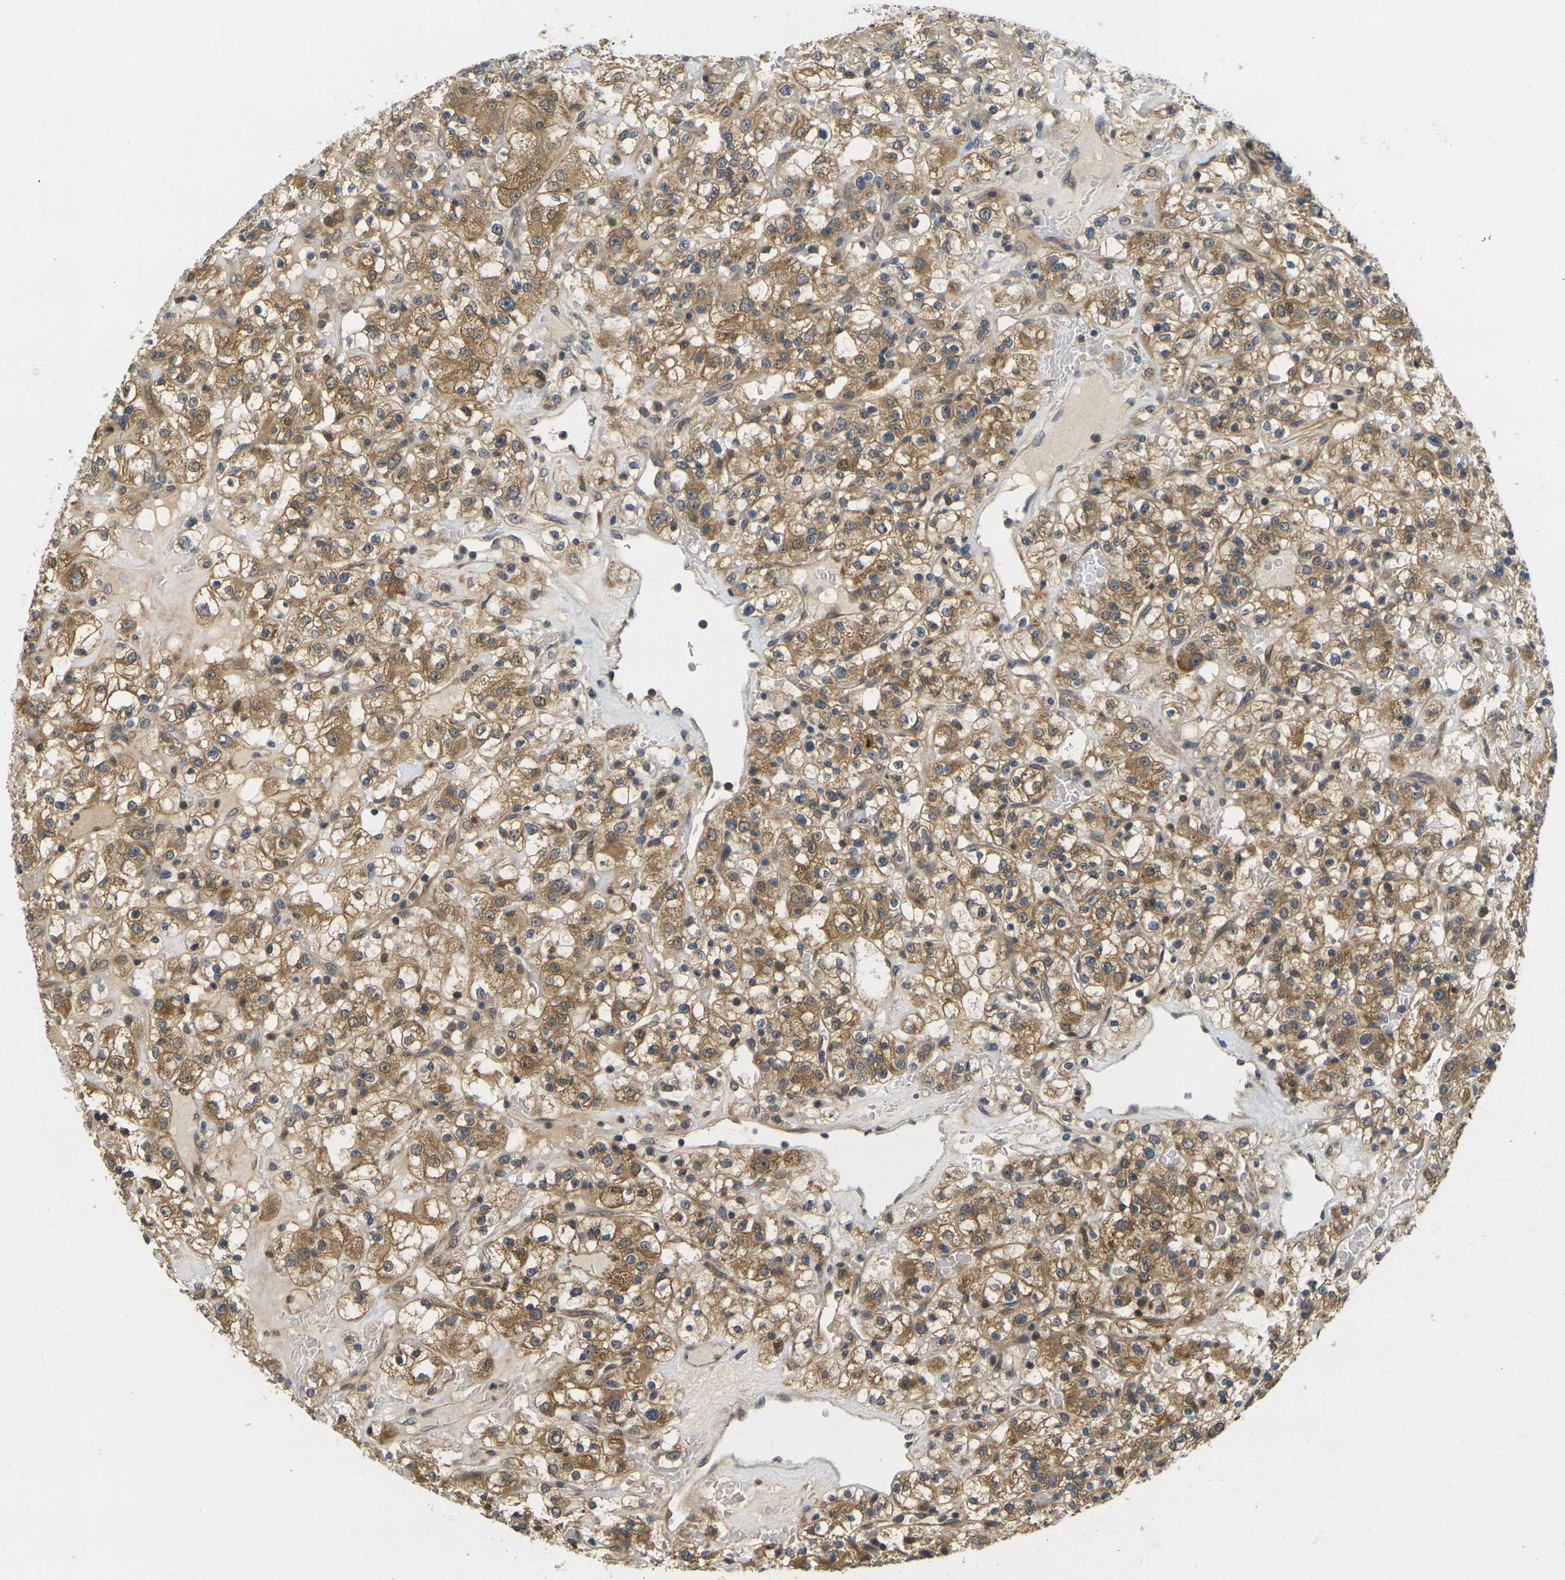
{"staining": {"intensity": "moderate", "quantity": ">75%", "location": "cytoplasmic/membranous"}, "tissue": "renal cancer", "cell_type": "Tumor cells", "image_type": "cancer", "snomed": [{"axis": "morphology", "description": "Normal tissue, NOS"}, {"axis": "morphology", "description": "Adenocarcinoma, NOS"}, {"axis": "topography", "description": "Kidney"}], "caption": "IHC of adenocarcinoma (renal) displays medium levels of moderate cytoplasmic/membranous expression in approximately >75% of tumor cells. Nuclei are stained in blue.", "gene": "KLHL8", "patient": {"sex": "female", "age": 72}}